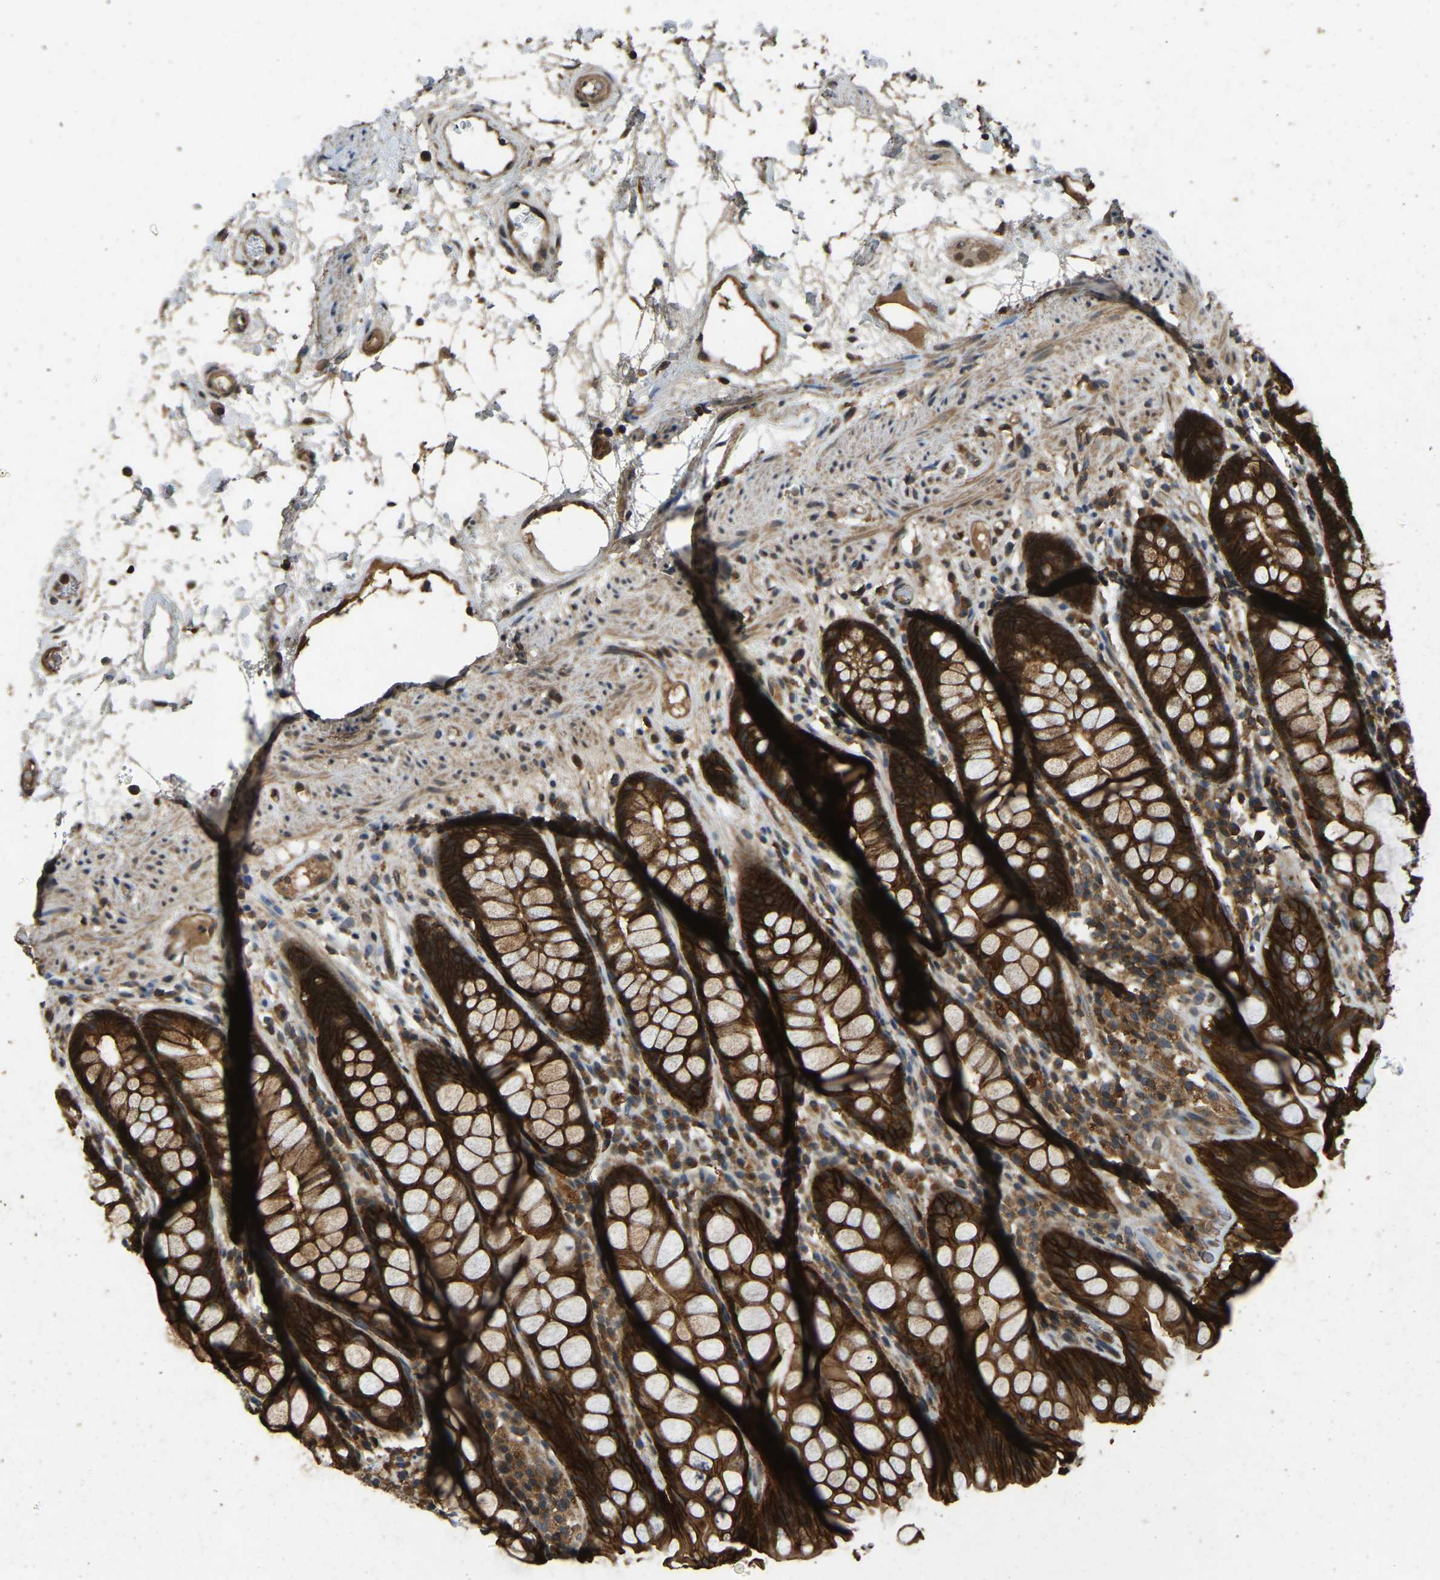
{"staining": {"intensity": "strong", "quantity": ">75%", "location": "cytoplasmic/membranous"}, "tissue": "rectum", "cell_type": "Glandular cells", "image_type": "normal", "snomed": [{"axis": "morphology", "description": "Normal tissue, NOS"}, {"axis": "topography", "description": "Rectum"}], "caption": "This photomicrograph exhibits IHC staining of benign rectum, with high strong cytoplasmic/membranous positivity in about >75% of glandular cells.", "gene": "ATP8B1", "patient": {"sex": "male", "age": 64}}